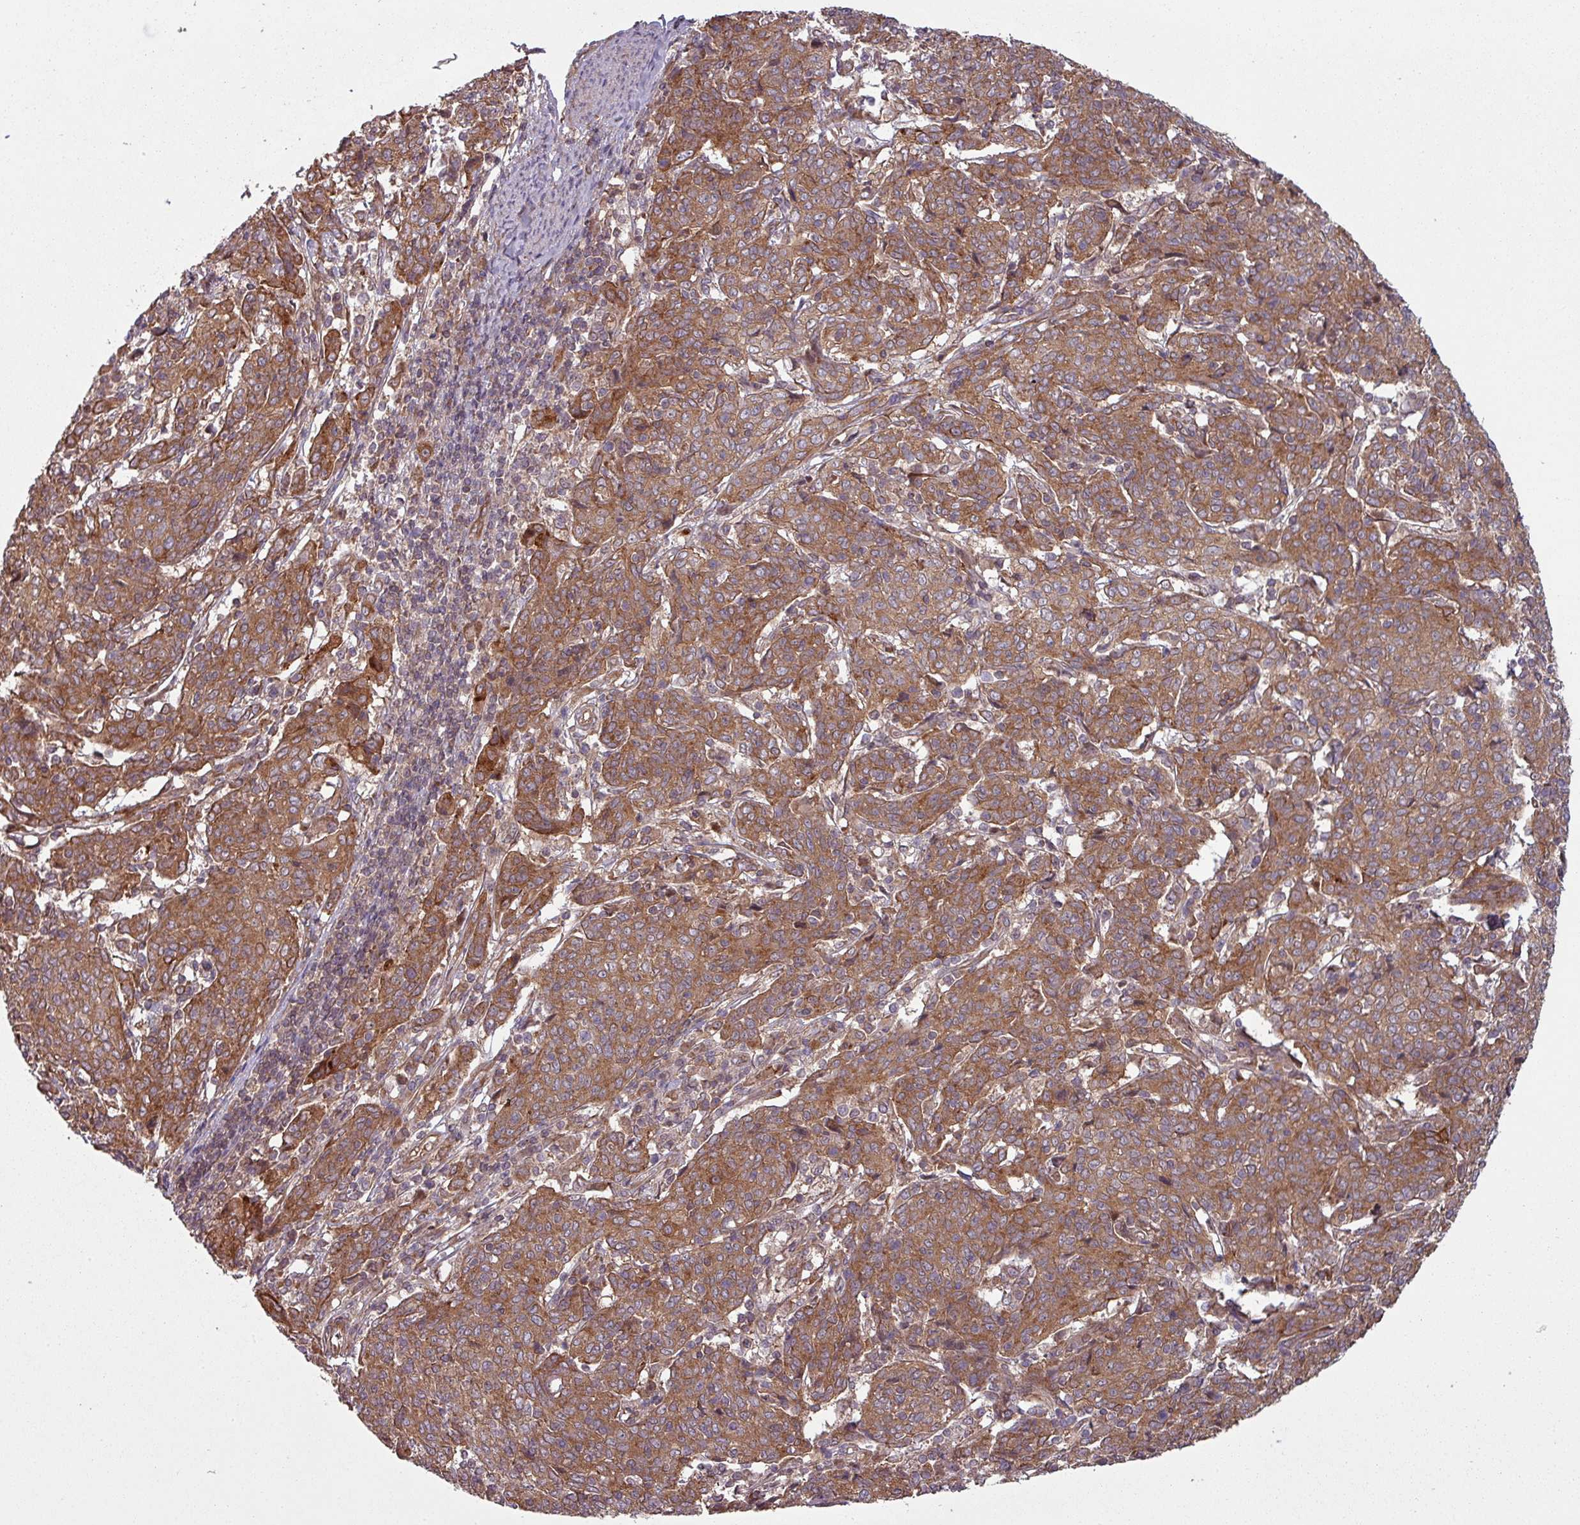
{"staining": {"intensity": "moderate", "quantity": ">75%", "location": "cytoplasmic/membranous"}, "tissue": "cervical cancer", "cell_type": "Tumor cells", "image_type": "cancer", "snomed": [{"axis": "morphology", "description": "Squamous cell carcinoma, NOS"}, {"axis": "topography", "description": "Cervix"}], "caption": "A photomicrograph of squamous cell carcinoma (cervical) stained for a protein shows moderate cytoplasmic/membranous brown staining in tumor cells.", "gene": "SNRNP25", "patient": {"sex": "female", "age": 67}}